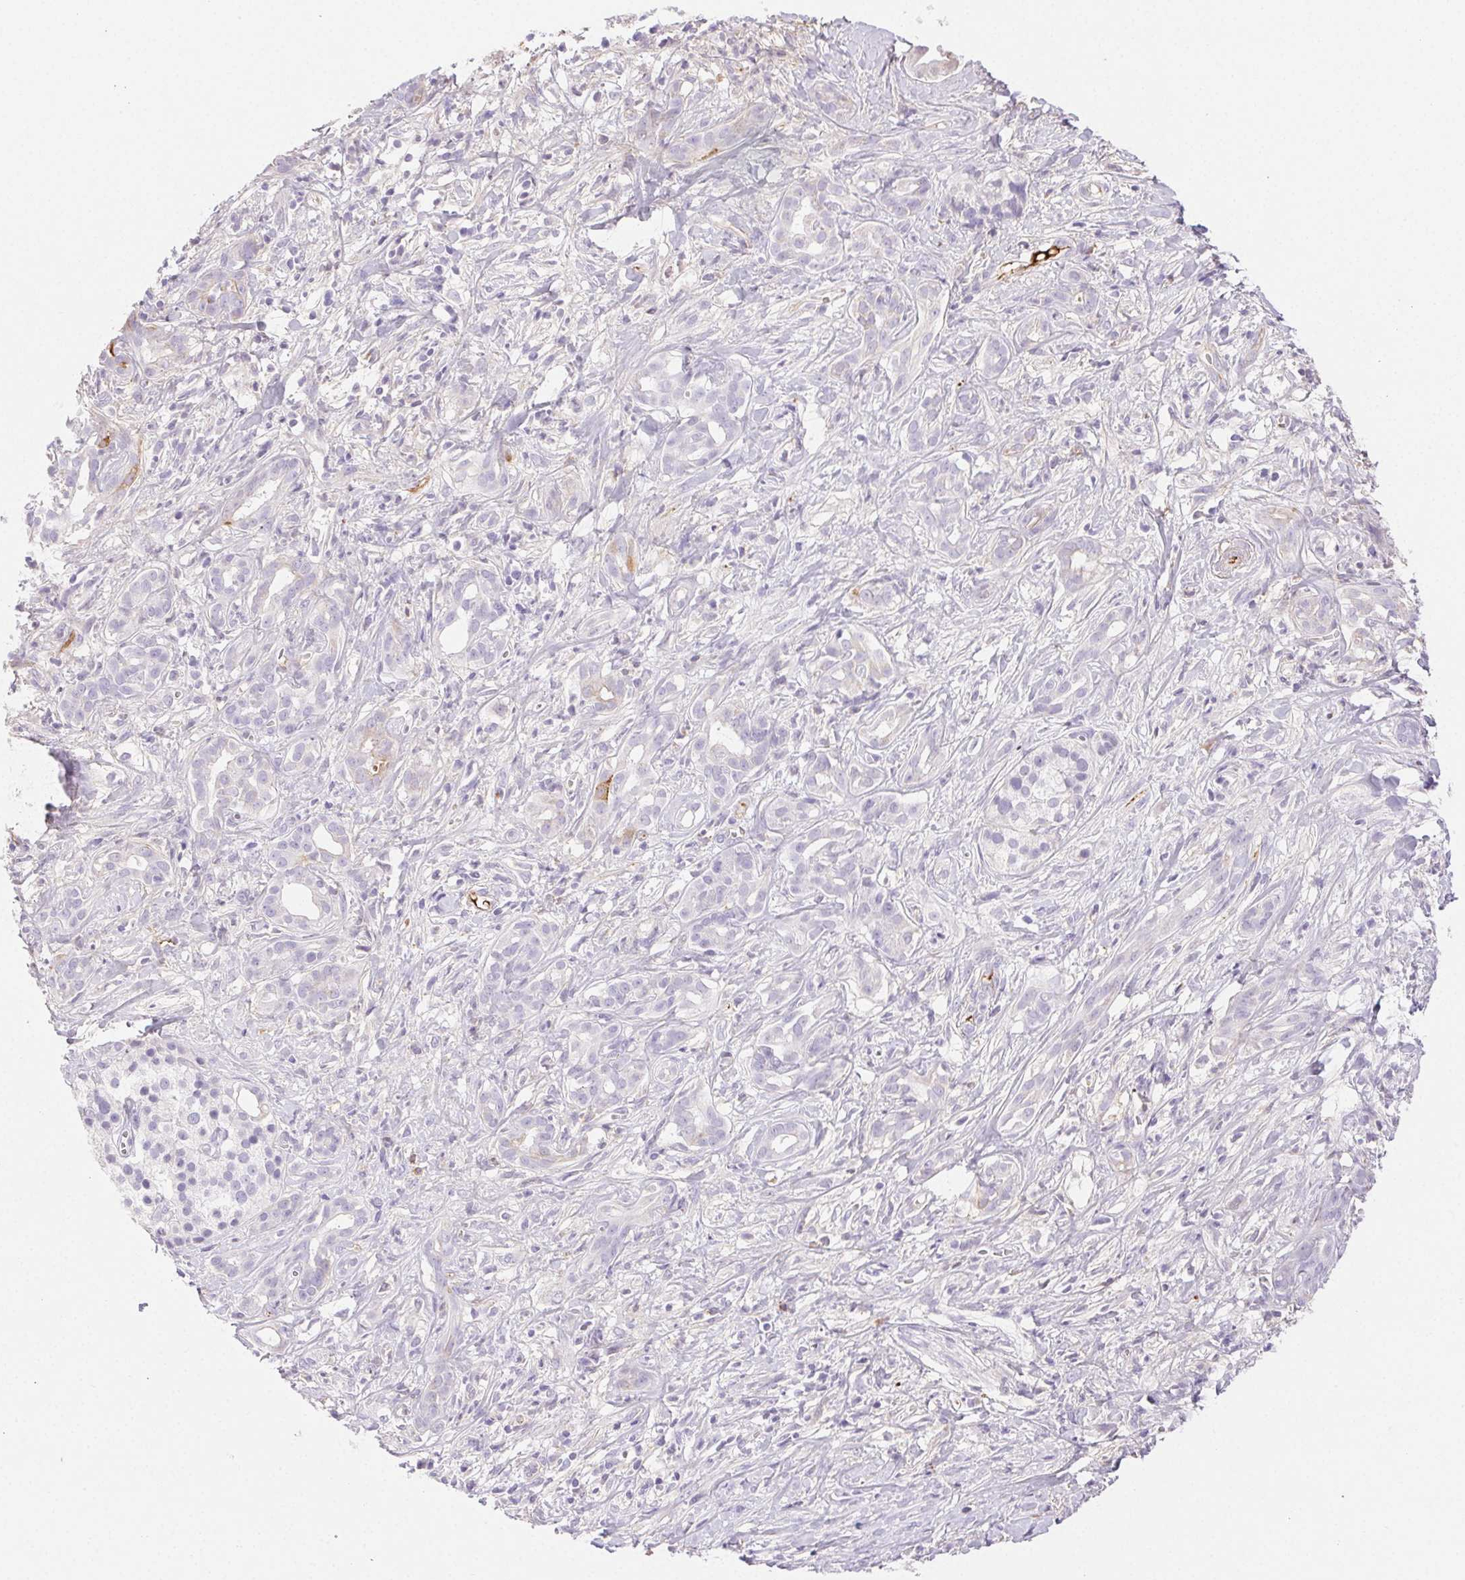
{"staining": {"intensity": "negative", "quantity": "none", "location": "none"}, "tissue": "pancreatic cancer", "cell_type": "Tumor cells", "image_type": "cancer", "snomed": [{"axis": "morphology", "description": "Adenocarcinoma, NOS"}, {"axis": "topography", "description": "Pancreas"}], "caption": "This is an immunohistochemistry (IHC) image of human pancreatic cancer. There is no expression in tumor cells.", "gene": "FGA", "patient": {"sex": "male", "age": 61}}